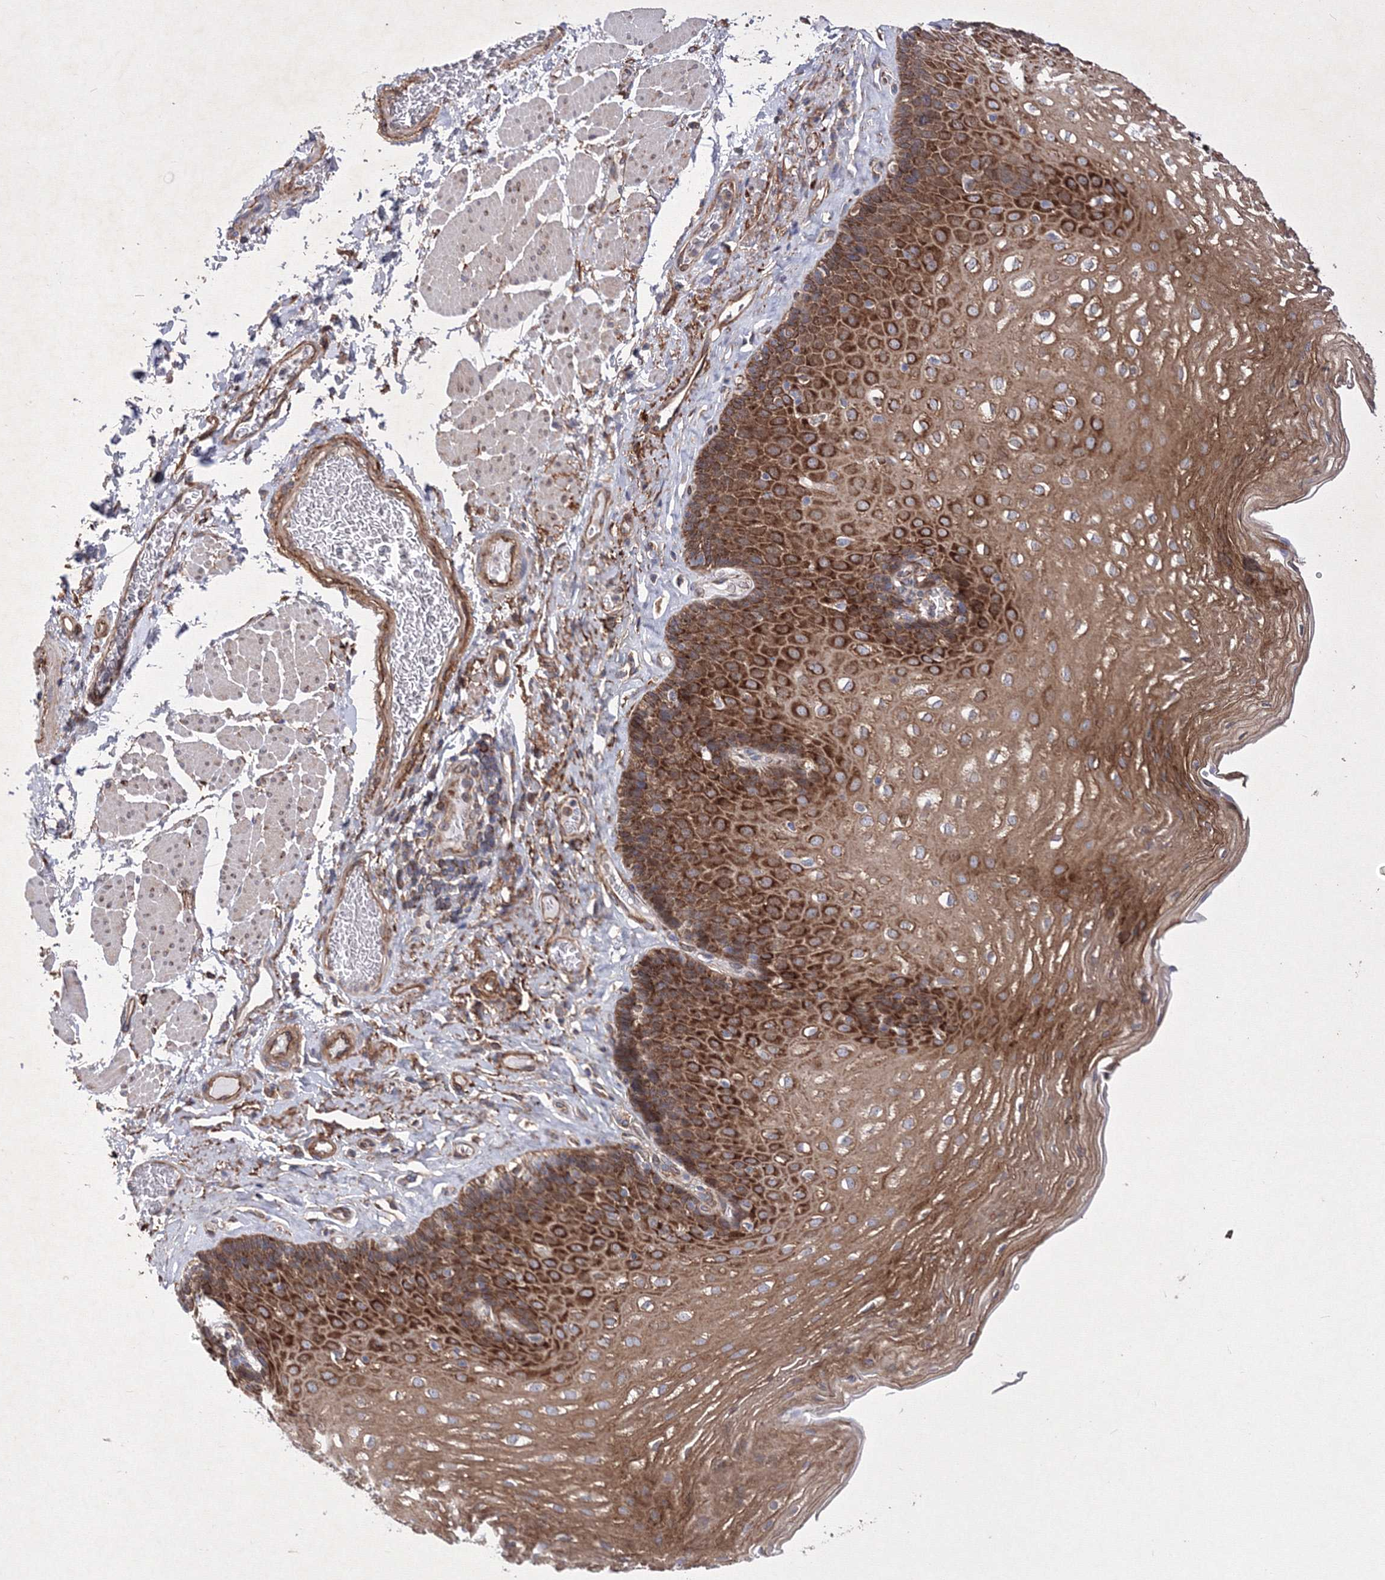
{"staining": {"intensity": "strong", "quantity": ">75%", "location": "cytoplasmic/membranous"}, "tissue": "esophagus", "cell_type": "Squamous epithelial cells", "image_type": "normal", "snomed": [{"axis": "morphology", "description": "Normal tissue, NOS"}, {"axis": "topography", "description": "Esophagus"}], "caption": "IHC histopathology image of unremarkable esophagus stained for a protein (brown), which shows high levels of strong cytoplasmic/membranous positivity in approximately >75% of squamous epithelial cells.", "gene": "SNX18", "patient": {"sex": "female", "age": 66}}